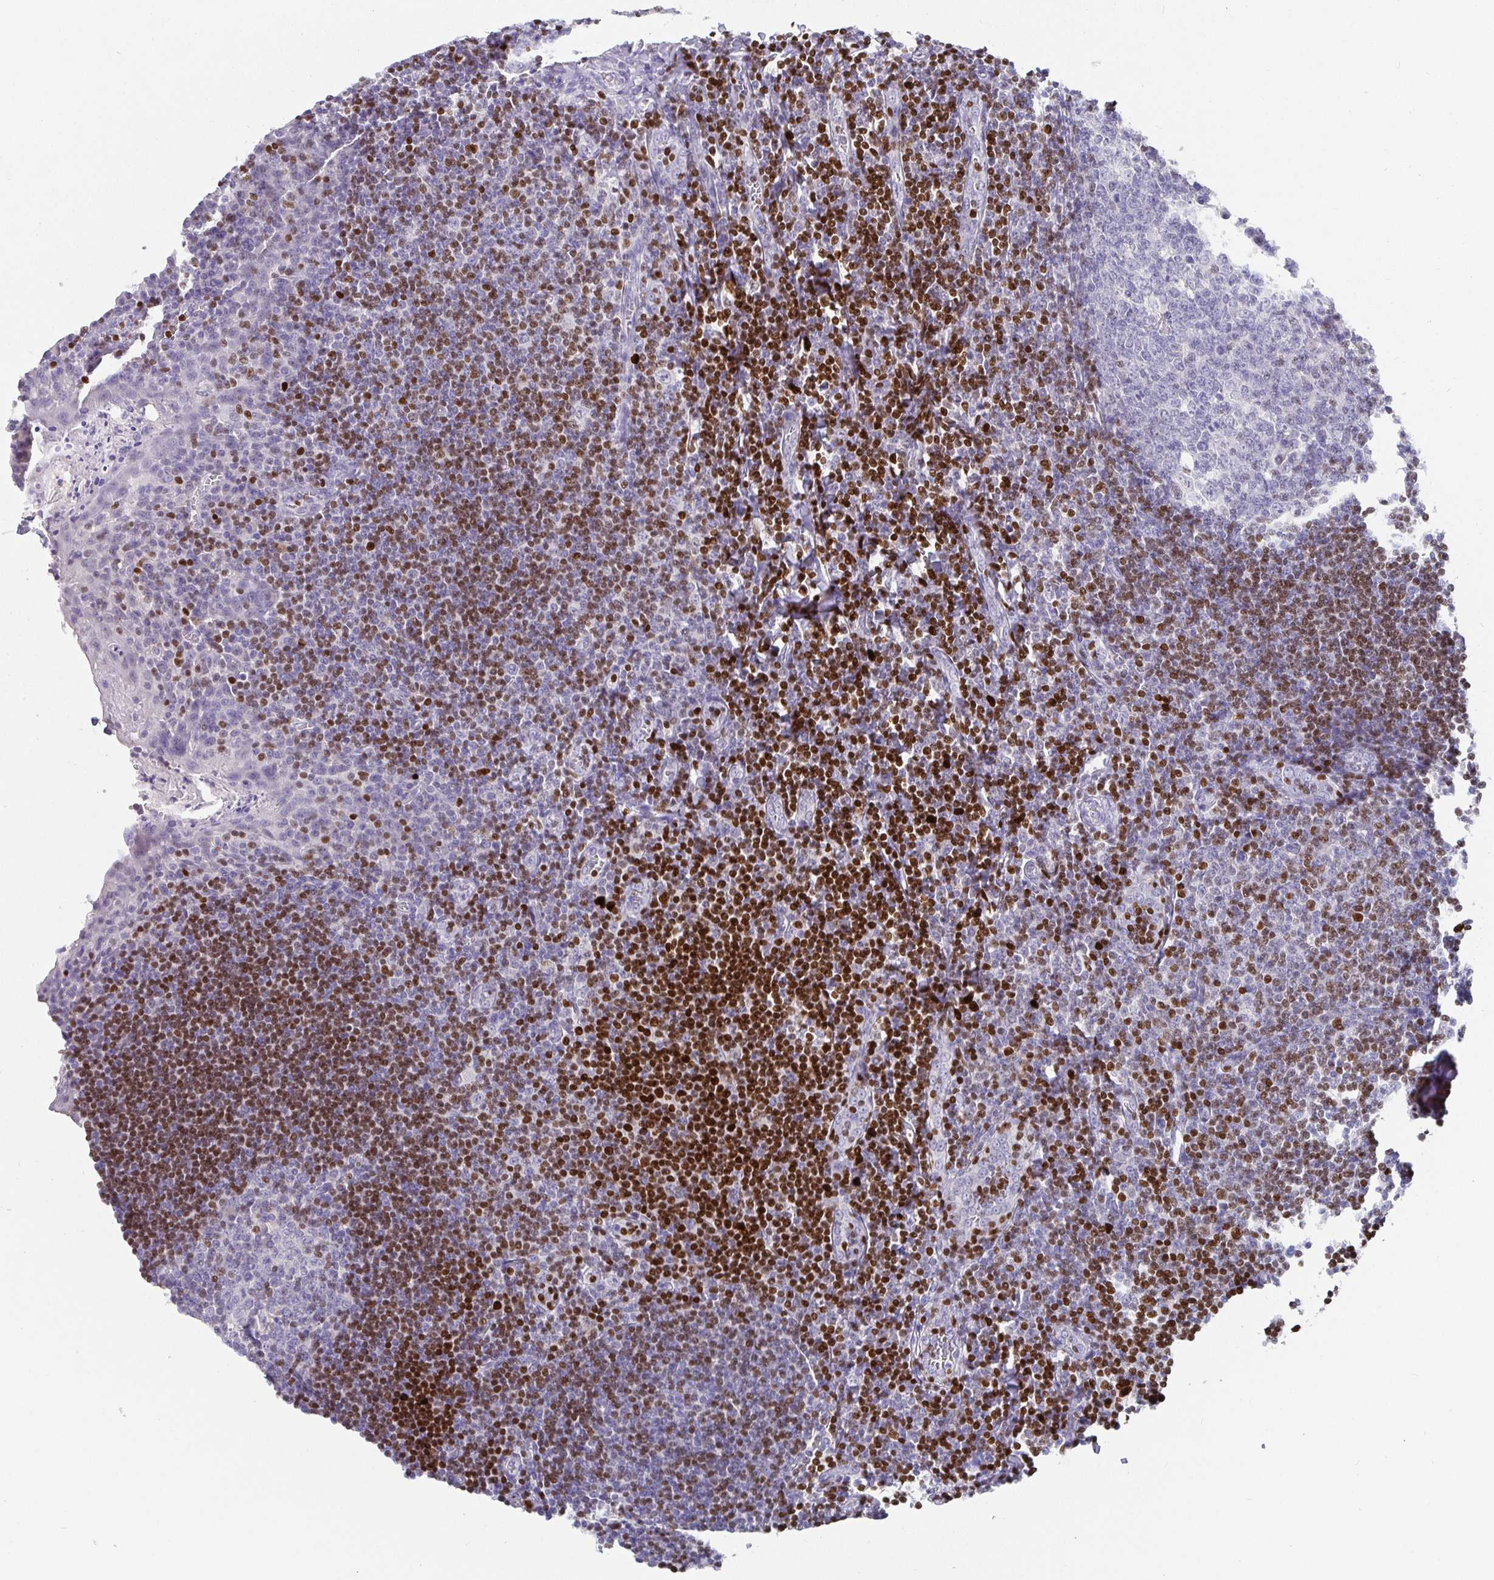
{"staining": {"intensity": "negative", "quantity": "none", "location": "none"}, "tissue": "tonsil", "cell_type": "Germinal center cells", "image_type": "normal", "snomed": [{"axis": "morphology", "description": "Normal tissue, NOS"}, {"axis": "topography", "description": "Tonsil"}], "caption": "DAB immunohistochemical staining of benign tonsil exhibits no significant expression in germinal center cells.", "gene": "SATB1", "patient": {"sex": "male", "age": 27}}